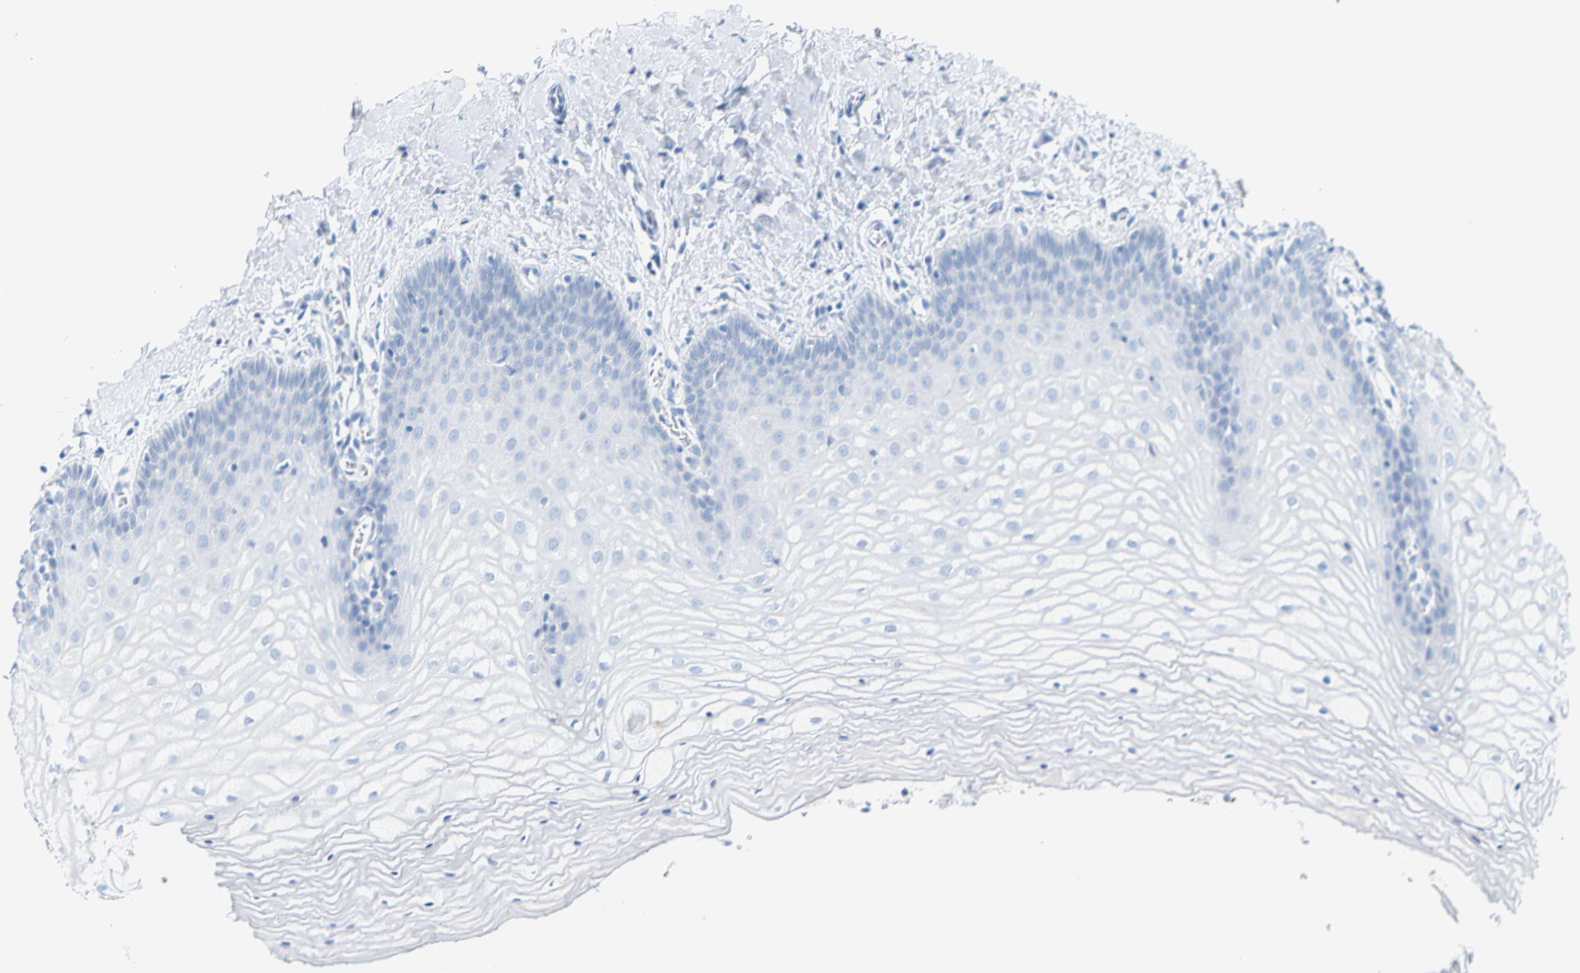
{"staining": {"intensity": "negative", "quantity": "none", "location": "none"}, "tissue": "cervix", "cell_type": "Glandular cells", "image_type": "normal", "snomed": [{"axis": "morphology", "description": "Normal tissue, NOS"}, {"axis": "topography", "description": "Cervix"}], "caption": "This image is of unremarkable cervix stained with immunohistochemistry (IHC) to label a protein in brown with the nuclei are counter-stained blue. There is no positivity in glandular cells.", "gene": "OPN1SW", "patient": {"sex": "female", "age": 55}}